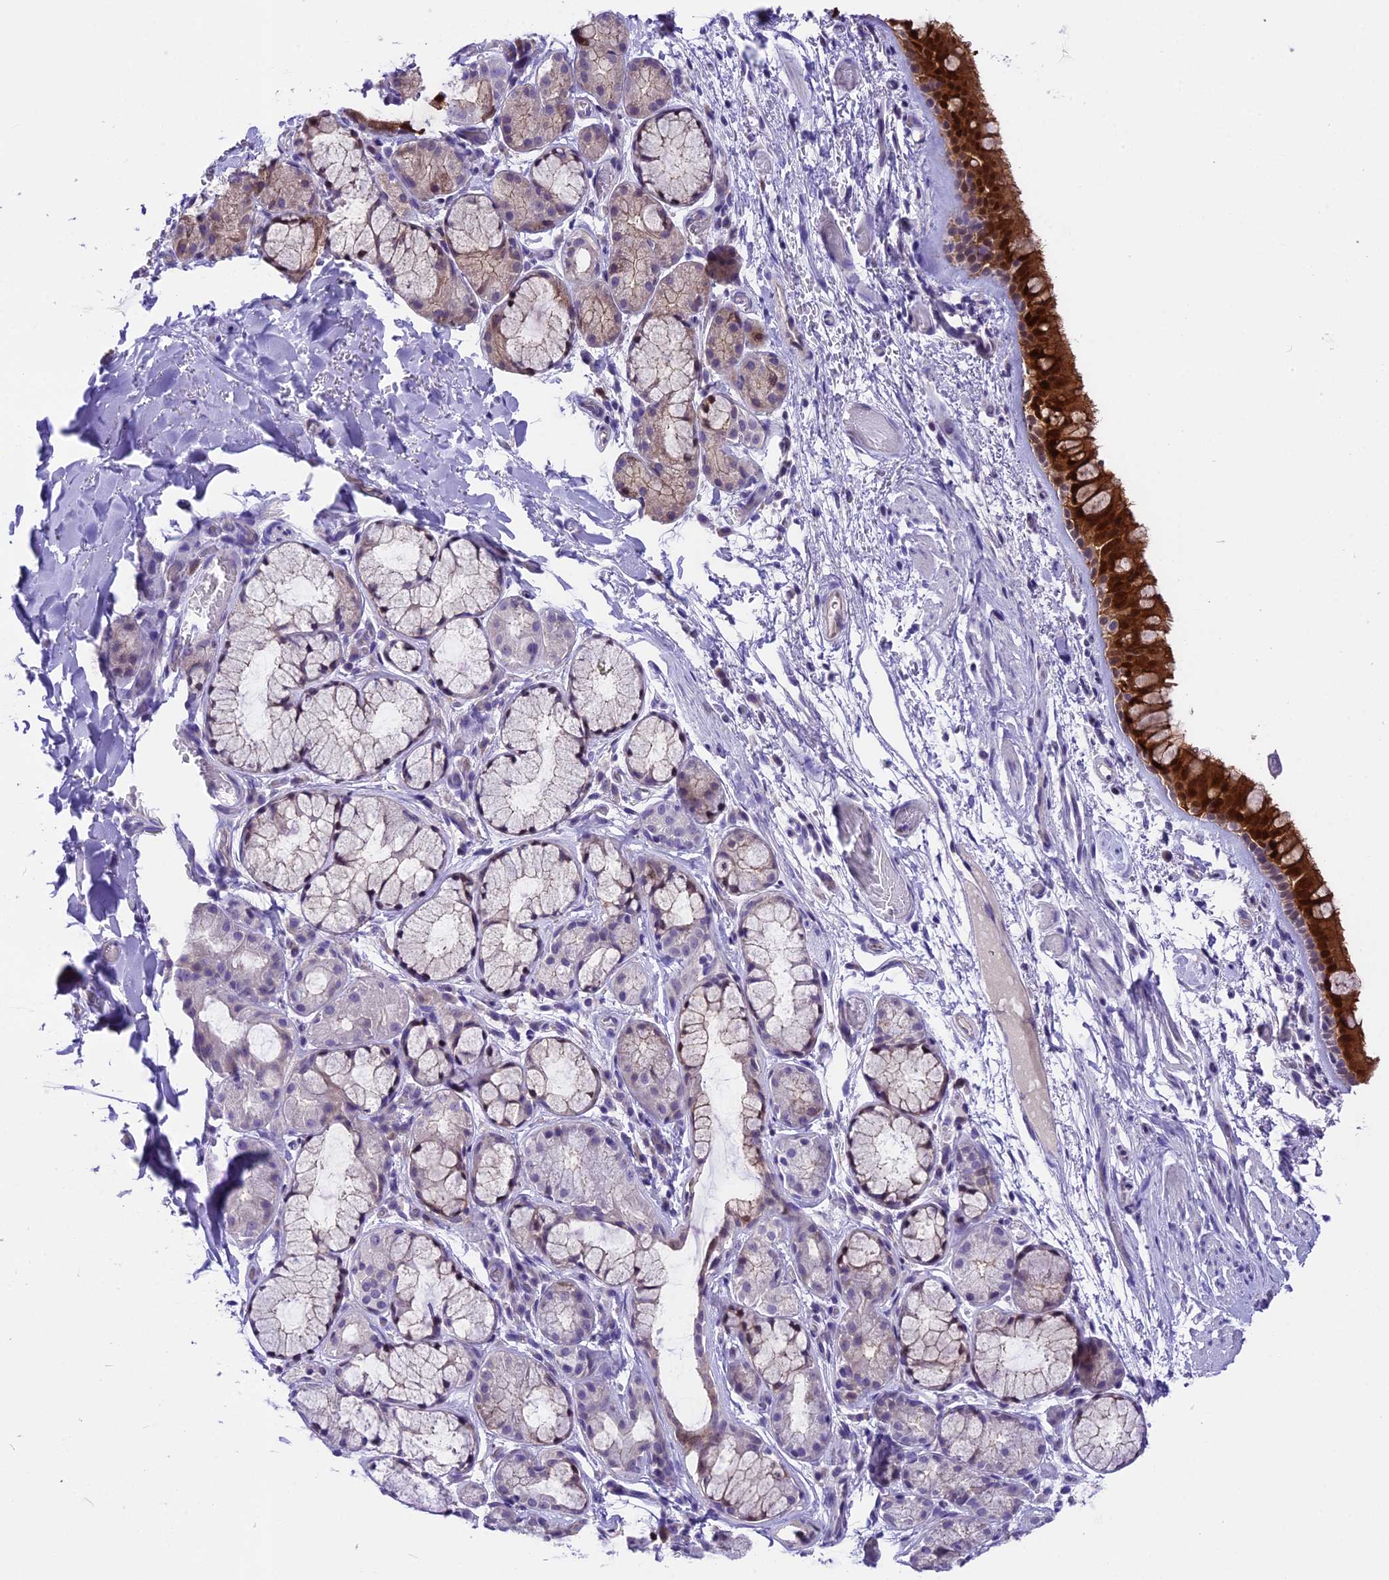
{"staining": {"intensity": "strong", "quantity": ">75%", "location": "cytoplasmic/membranous,nuclear"}, "tissue": "bronchus", "cell_type": "Respiratory epithelial cells", "image_type": "normal", "snomed": [{"axis": "morphology", "description": "Normal tissue, NOS"}, {"axis": "topography", "description": "Bronchus"}], "caption": "Strong cytoplasmic/membranous,nuclear protein staining is present in approximately >75% of respiratory epithelial cells in bronchus.", "gene": "PRR15", "patient": {"sex": "male", "age": 65}}